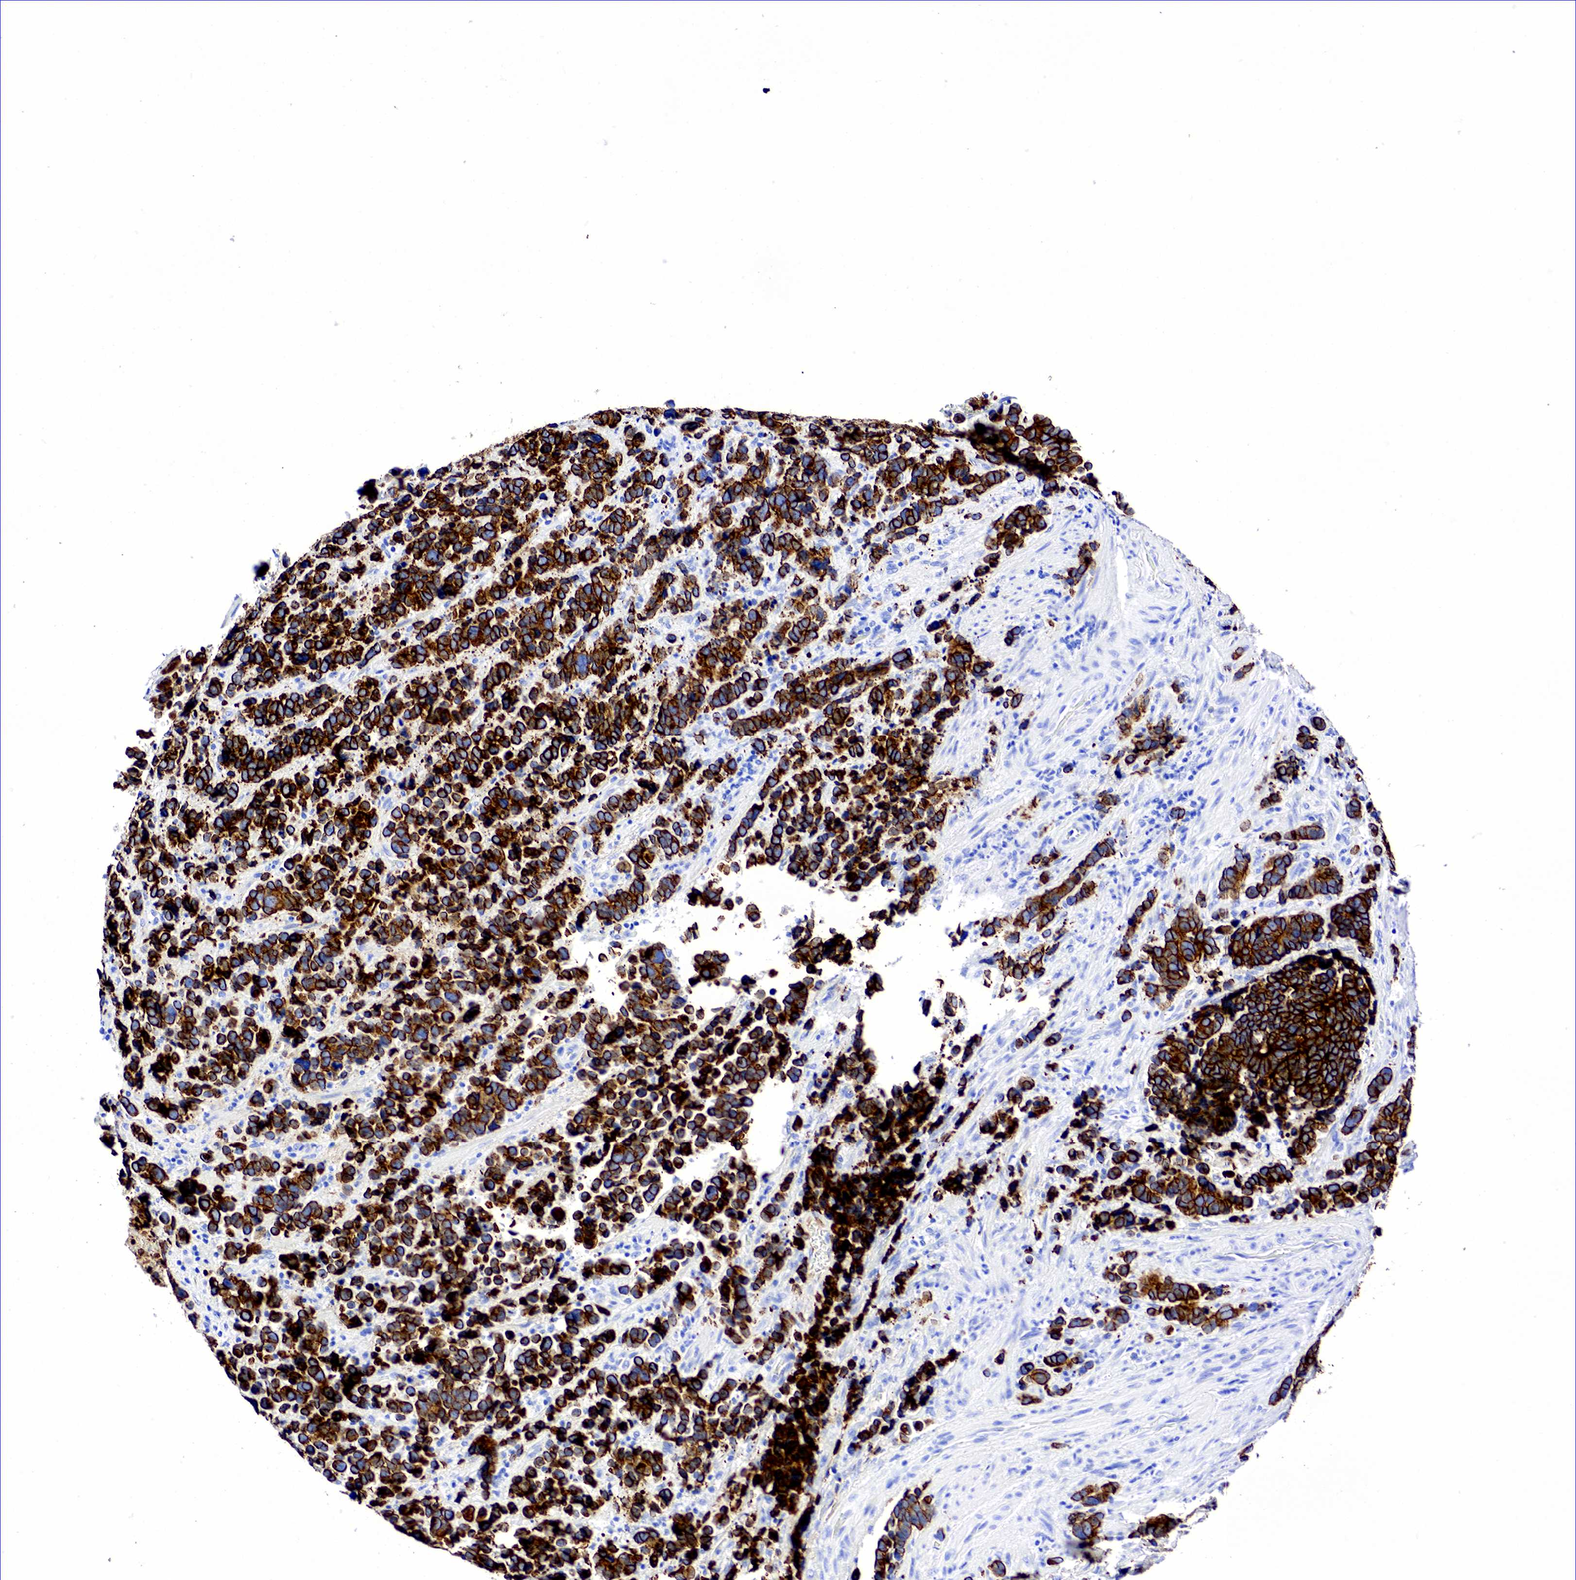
{"staining": {"intensity": "strong", "quantity": ">75%", "location": "cytoplasmic/membranous"}, "tissue": "stomach cancer", "cell_type": "Tumor cells", "image_type": "cancer", "snomed": [{"axis": "morphology", "description": "Adenocarcinoma, NOS"}, {"axis": "topography", "description": "Stomach, upper"}], "caption": "There is high levels of strong cytoplasmic/membranous positivity in tumor cells of adenocarcinoma (stomach), as demonstrated by immunohistochemical staining (brown color).", "gene": "KRT18", "patient": {"sex": "male", "age": 71}}